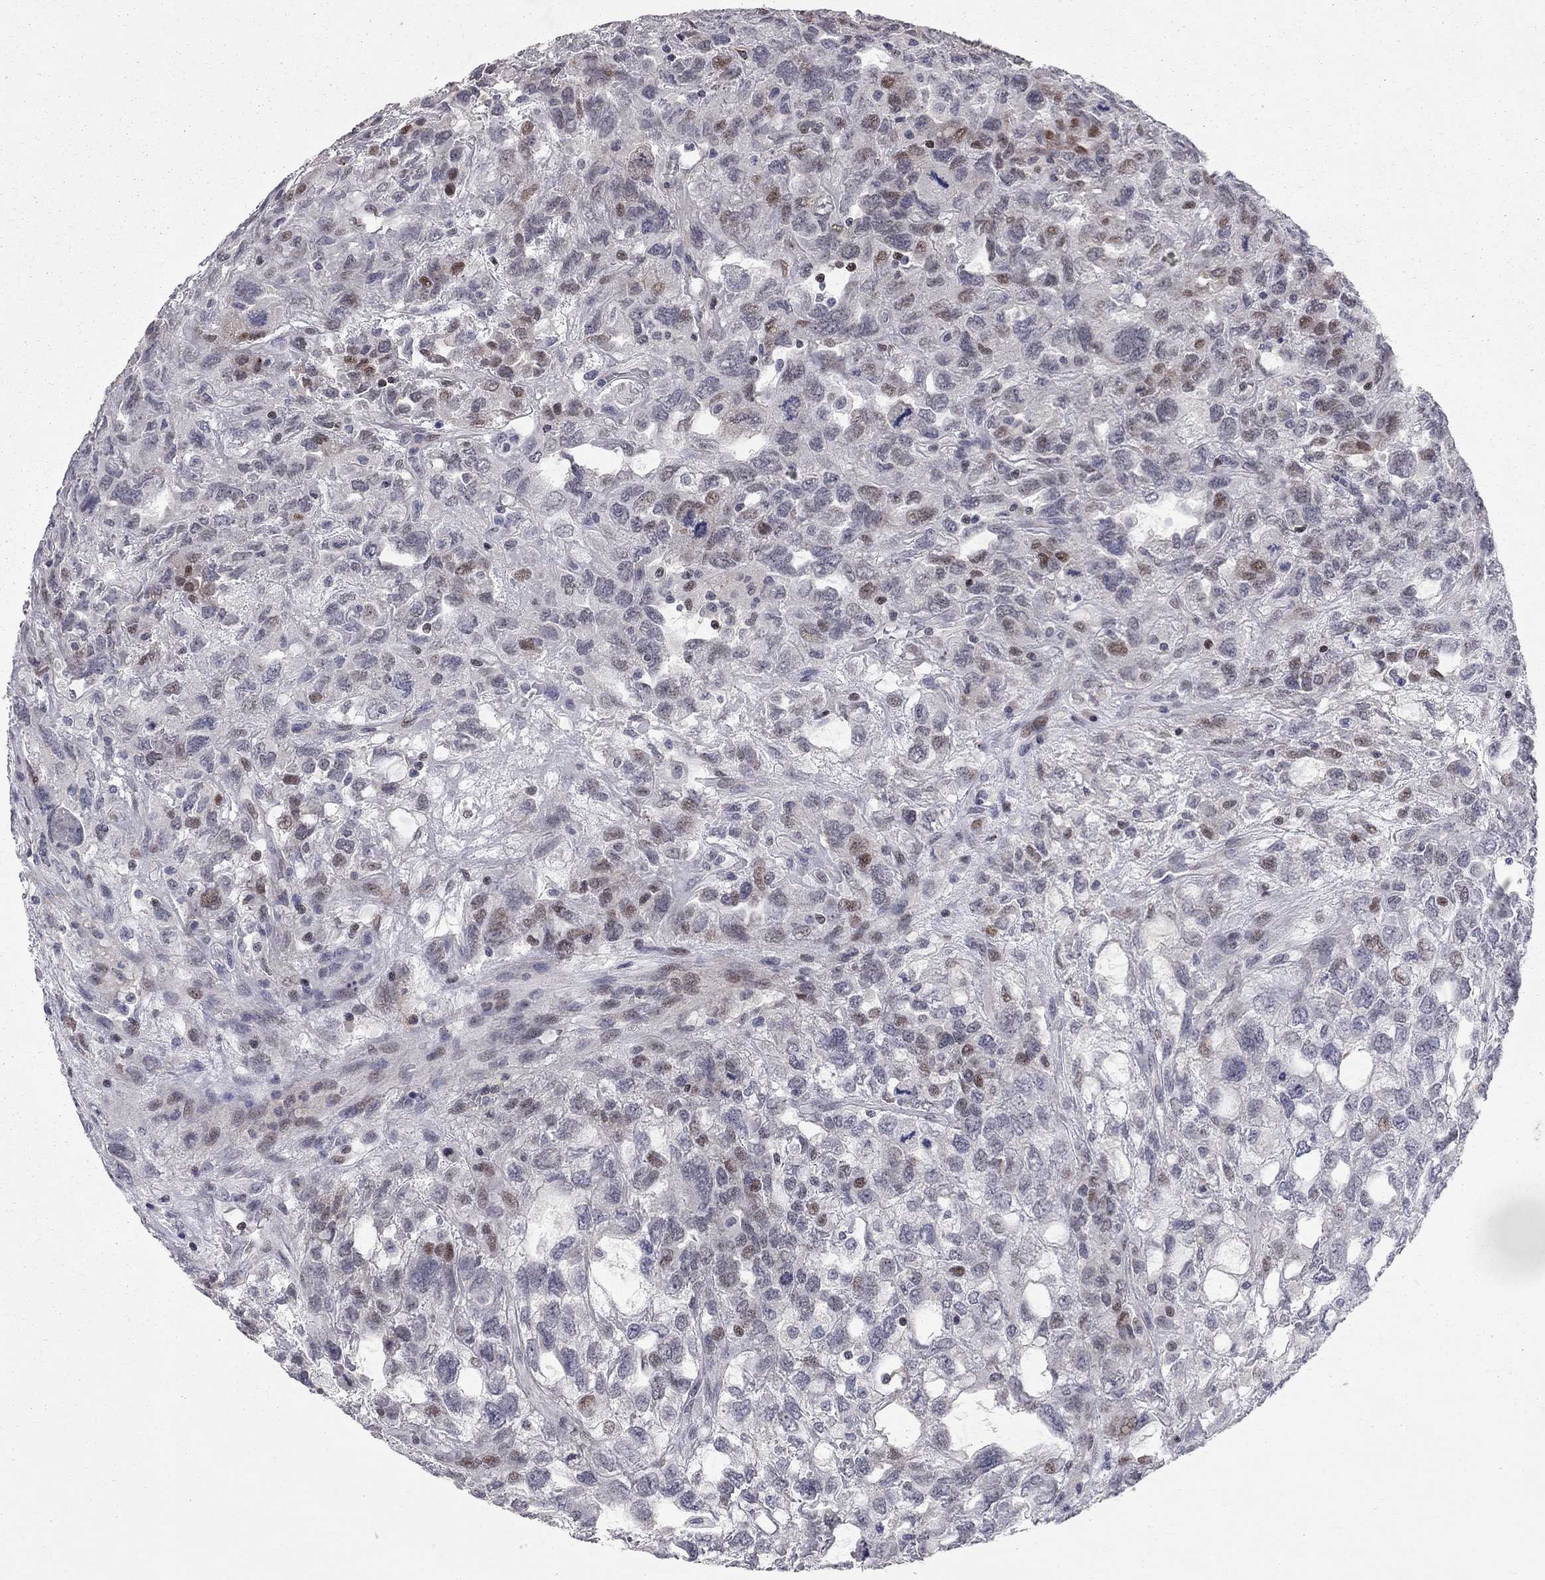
{"staining": {"intensity": "negative", "quantity": "none", "location": "none"}, "tissue": "testis cancer", "cell_type": "Tumor cells", "image_type": "cancer", "snomed": [{"axis": "morphology", "description": "Seminoma, NOS"}, {"axis": "topography", "description": "Testis"}], "caption": "Histopathology image shows no significant protein staining in tumor cells of testis cancer.", "gene": "HDAC3", "patient": {"sex": "male", "age": 52}}